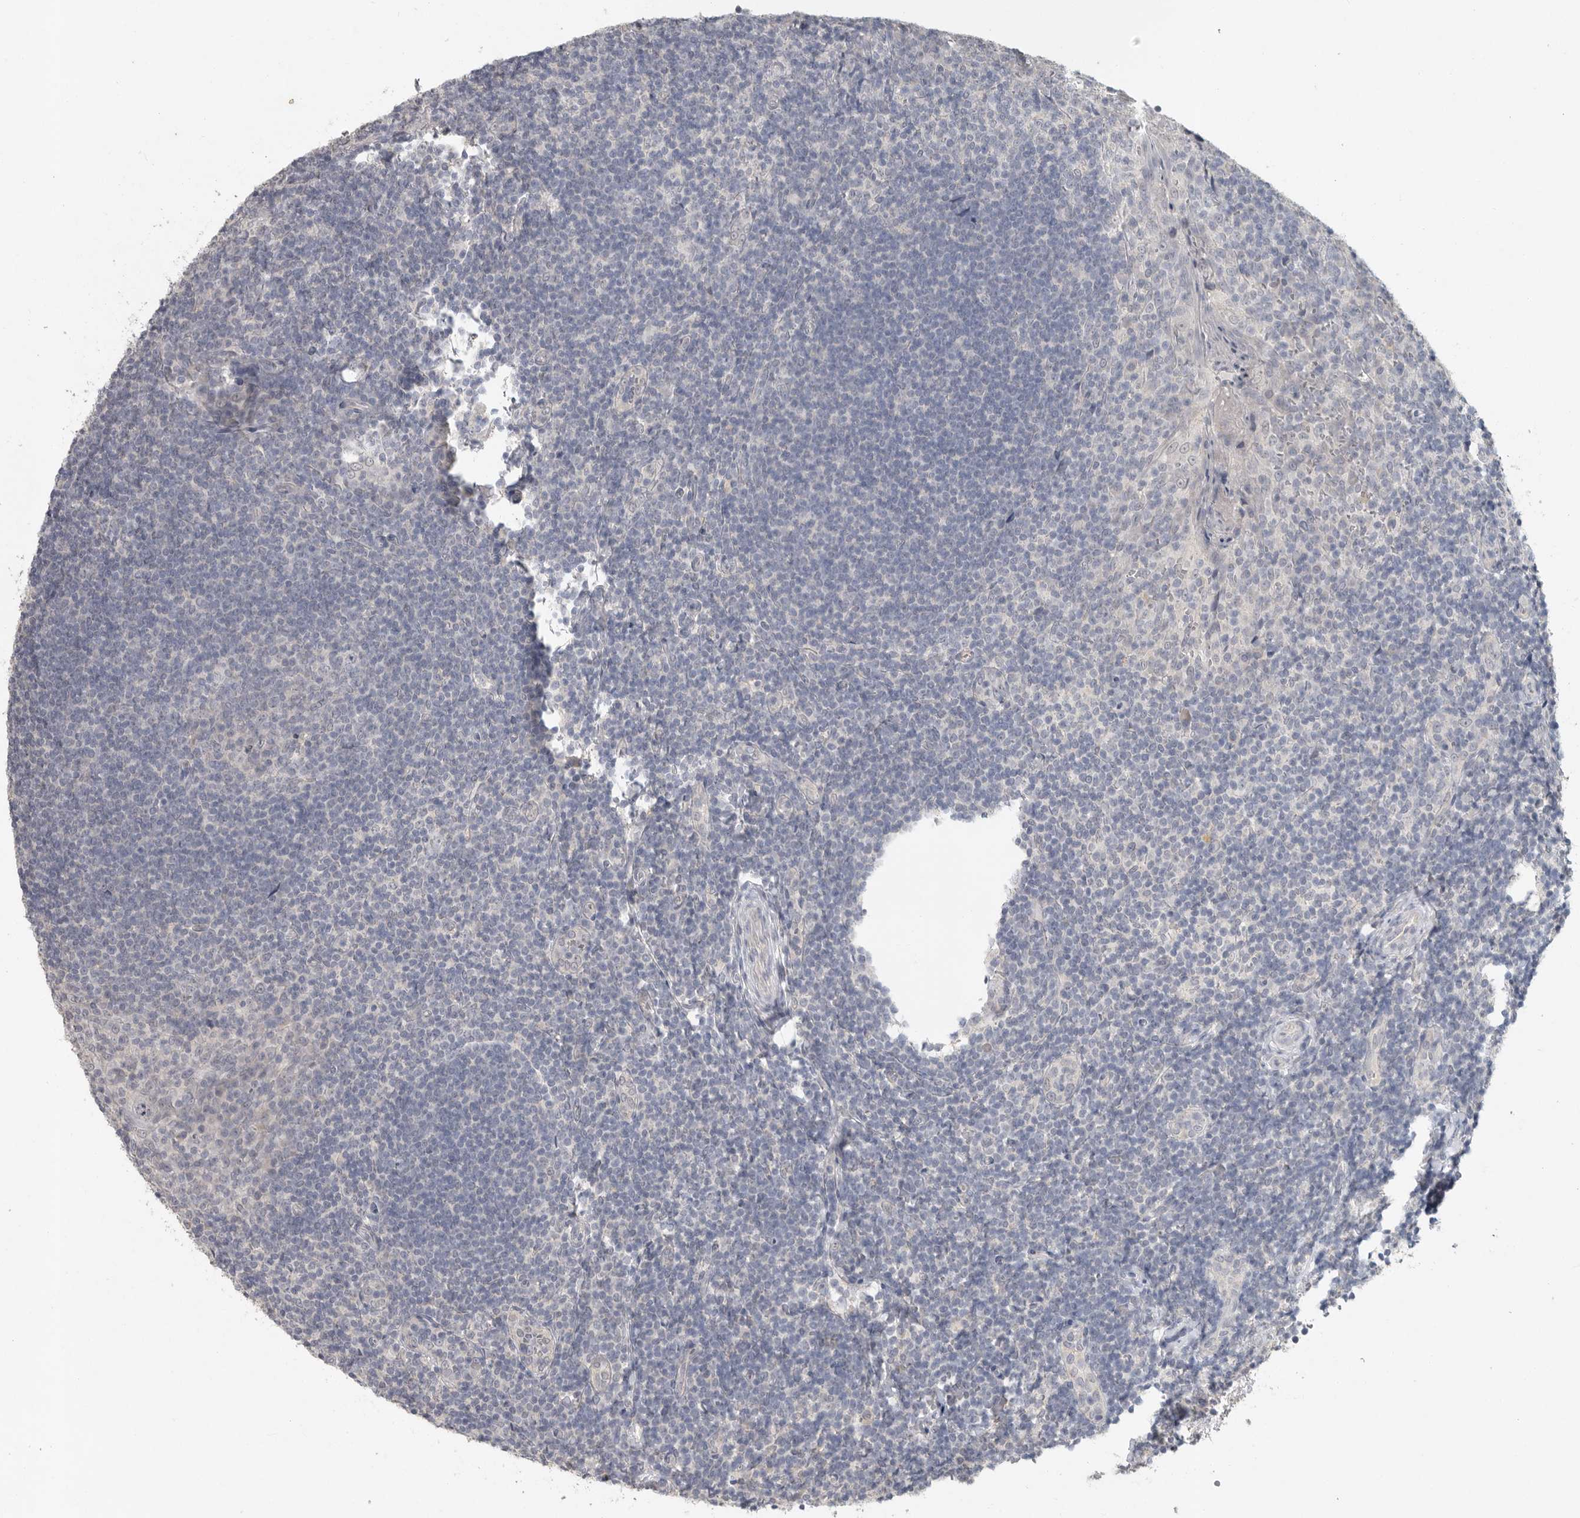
{"staining": {"intensity": "negative", "quantity": "none", "location": "none"}, "tissue": "tonsil", "cell_type": "Germinal center cells", "image_type": "normal", "snomed": [{"axis": "morphology", "description": "Normal tissue, NOS"}, {"axis": "topography", "description": "Tonsil"}], "caption": "Immunohistochemistry image of benign tonsil stained for a protein (brown), which displays no staining in germinal center cells.", "gene": "REG4", "patient": {"sex": "male", "age": 27}}